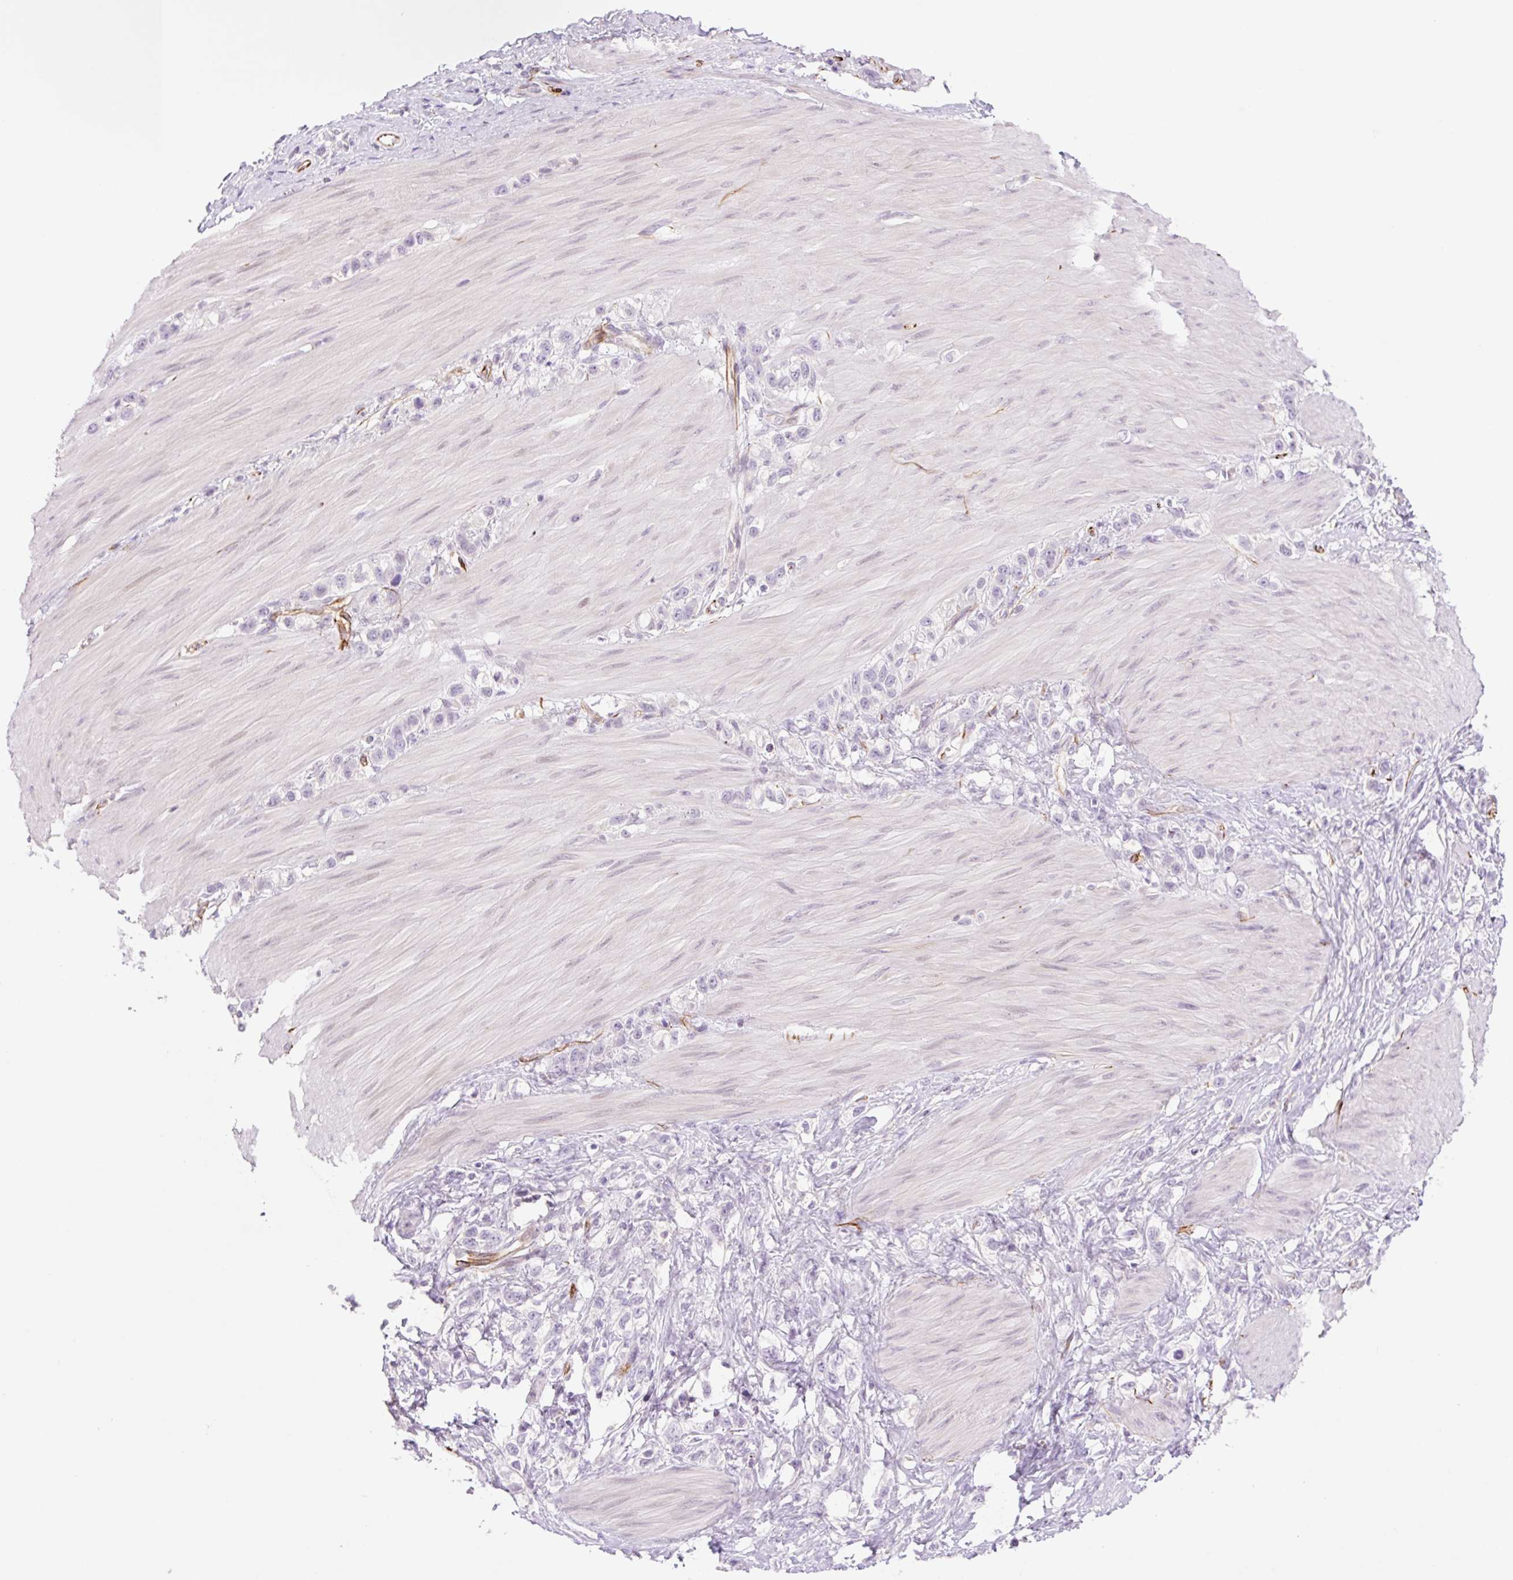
{"staining": {"intensity": "negative", "quantity": "none", "location": "none"}, "tissue": "stomach cancer", "cell_type": "Tumor cells", "image_type": "cancer", "snomed": [{"axis": "morphology", "description": "Adenocarcinoma, NOS"}, {"axis": "topography", "description": "Stomach"}], "caption": "This is a micrograph of immunohistochemistry staining of stomach adenocarcinoma, which shows no expression in tumor cells.", "gene": "ZFYVE21", "patient": {"sex": "female", "age": 65}}